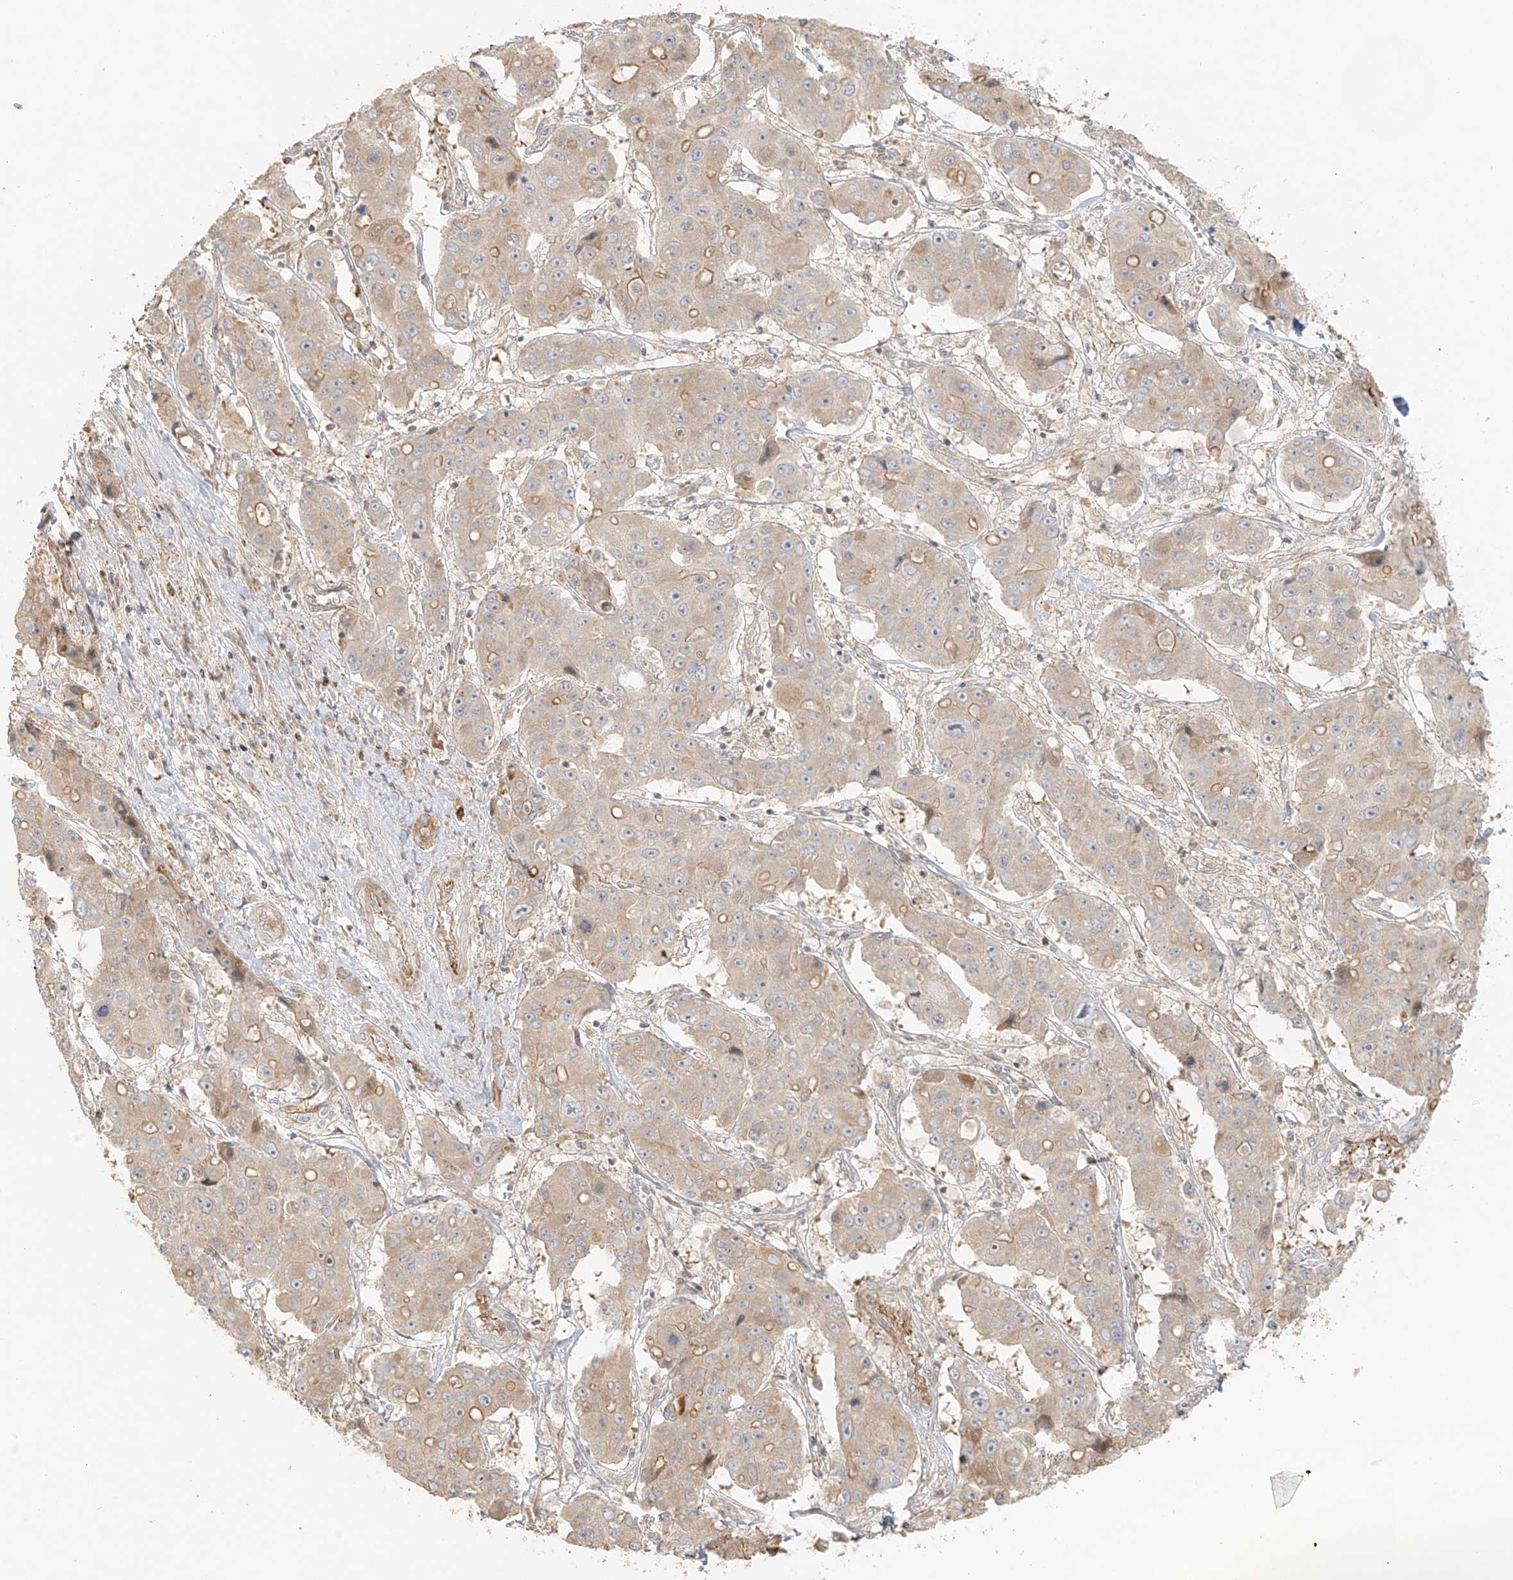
{"staining": {"intensity": "weak", "quantity": "25%-75%", "location": "cytoplasmic/membranous"}, "tissue": "liver cancer", "cell_type": "Tumor cells", "image_type": "cancer", "snomed": [{"axis": "morphology", "description": "Cholangiocarcinoma"}, {"axis": "topography", "description": "Liver"}], "caption": "Protein staining shows weak cytoplasmic/membranous staining in about 25%-75% of tumor cells in liver cancer (cholangiocarcinoma). (Stains: DAB (3,3'-diaminobenzidine) in brown, nuclei in blue, Microscopy: brightfield microscopy at high magnification).", "gene": "MIPEP", "patient": {"sex": "male", "age": 67}}